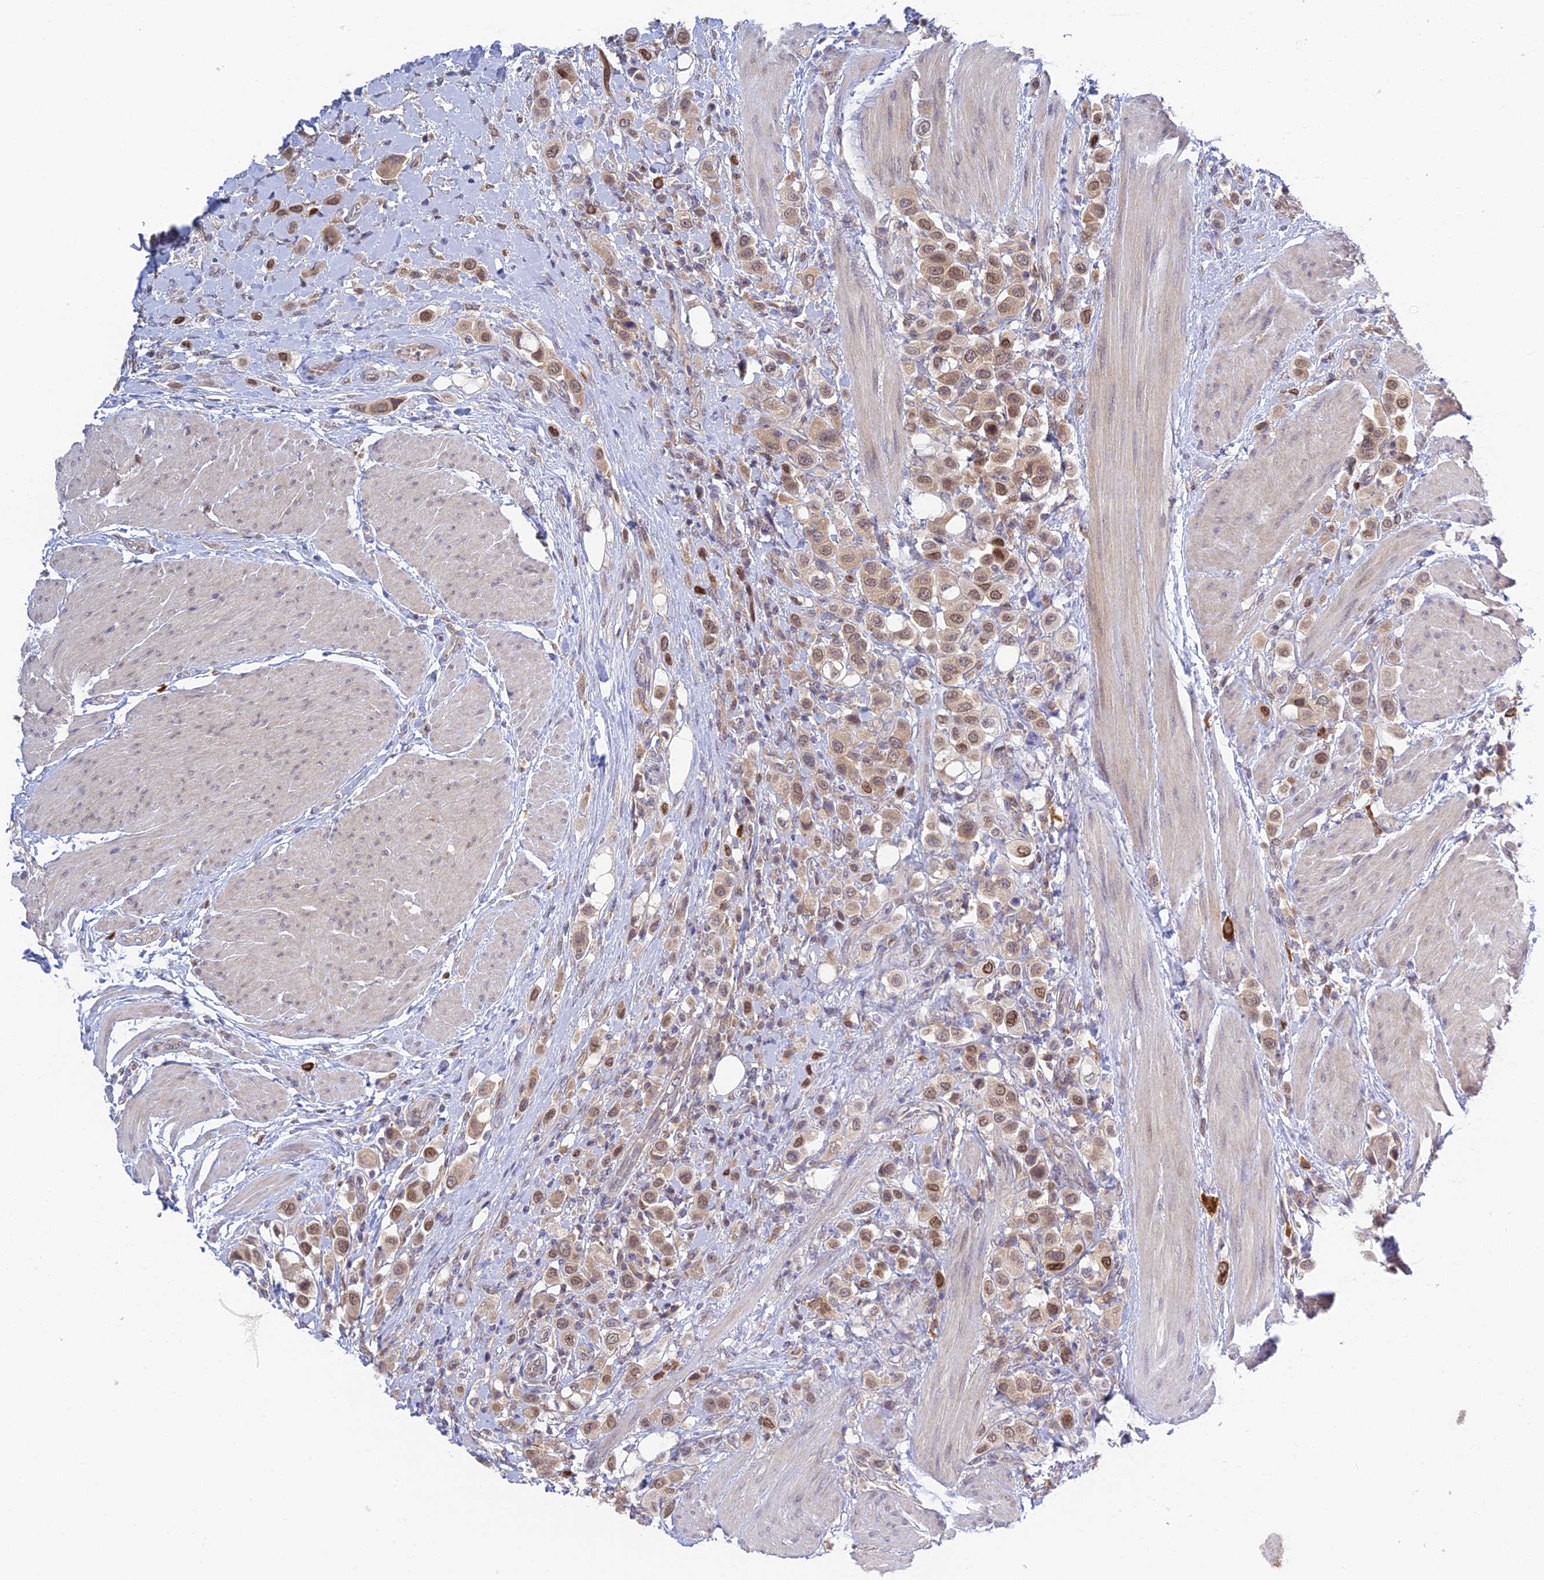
{"staining": {"intensity": "moderate", "quantity": ">75%", "location": "nuclear"}, "tissue": "urothelial cancer", "cell_type": "Tumor cells", "image_type": "cancer", "snomed": [{"axis": "morphology", "description": "Urothelial carcinoma, High grade"}, {"axis": "topography", "description": "Urinary bladder"}], "caption": "The histopathology image shows immunohistochemical staining of urothelial cancer. There is moderate nuclear expression is identified in approximately >75% of tumor cells. The staining is performed using DAB (3,3'-diaminobenzidine) brown chromogen to label protein expression. The nuclei are counter-stained blue using hematoxylin.", "gene": "SKIC8", "patient": {"sex": "male", "age": 50}}